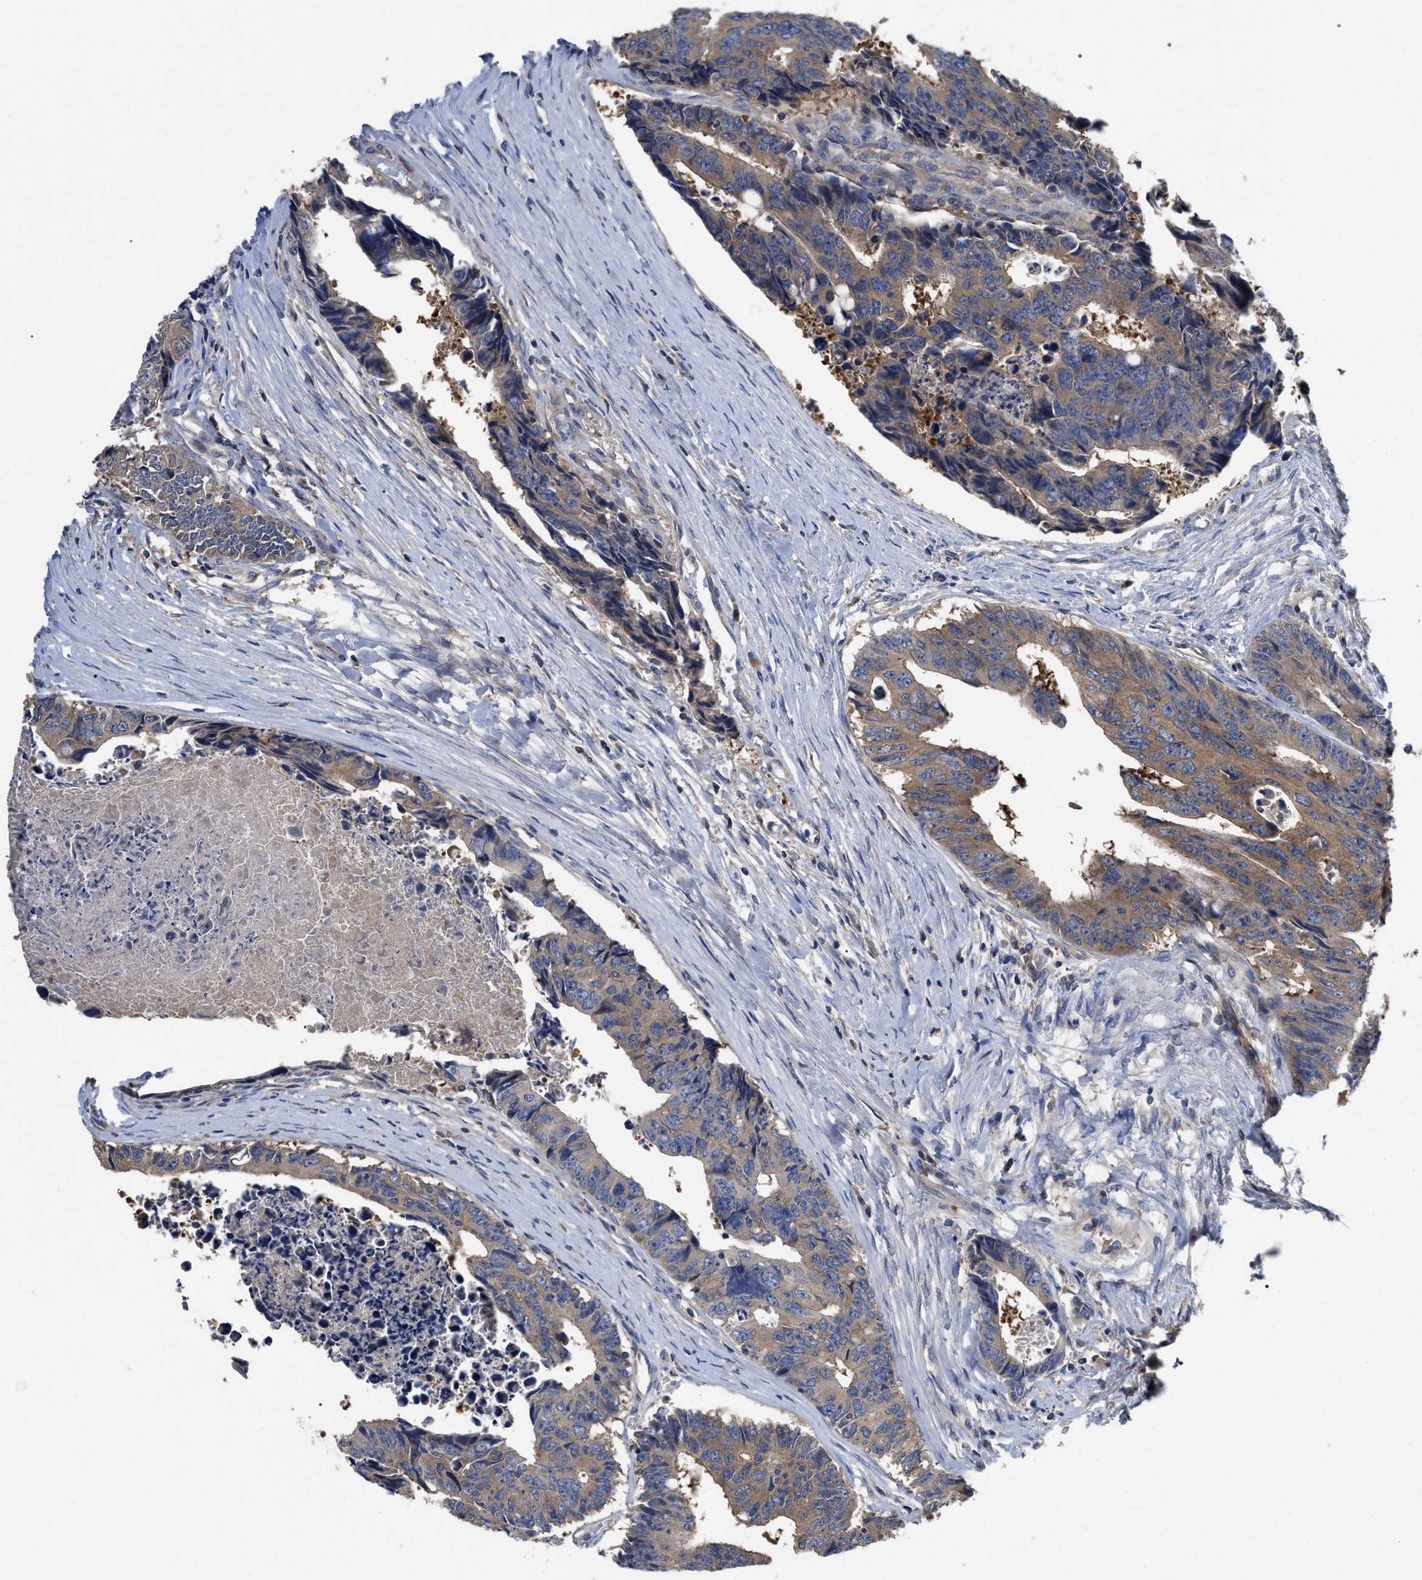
{"staining": {"intensity": "weak", "quantity": ">75%", "location": "cytoplasmic/membranous"}, "tissue": "colorectal cancer", "cell_type": "Tumor cells", "image_type": "cancer", "snomed": [{"axis": "morphology", "description": "Adenocarcinoma, NOS"}, {"axis": "topography", "description": "Rectum"}], "caption": "Human adenocarcinoma (colorectal) stained with a brown dye displays weak cytoplasmic/membranous positive expression in approximately >75% of tumor cells.", "gene": "RAP1GDS1", "patient": {"sex": "male", "age": 84}}